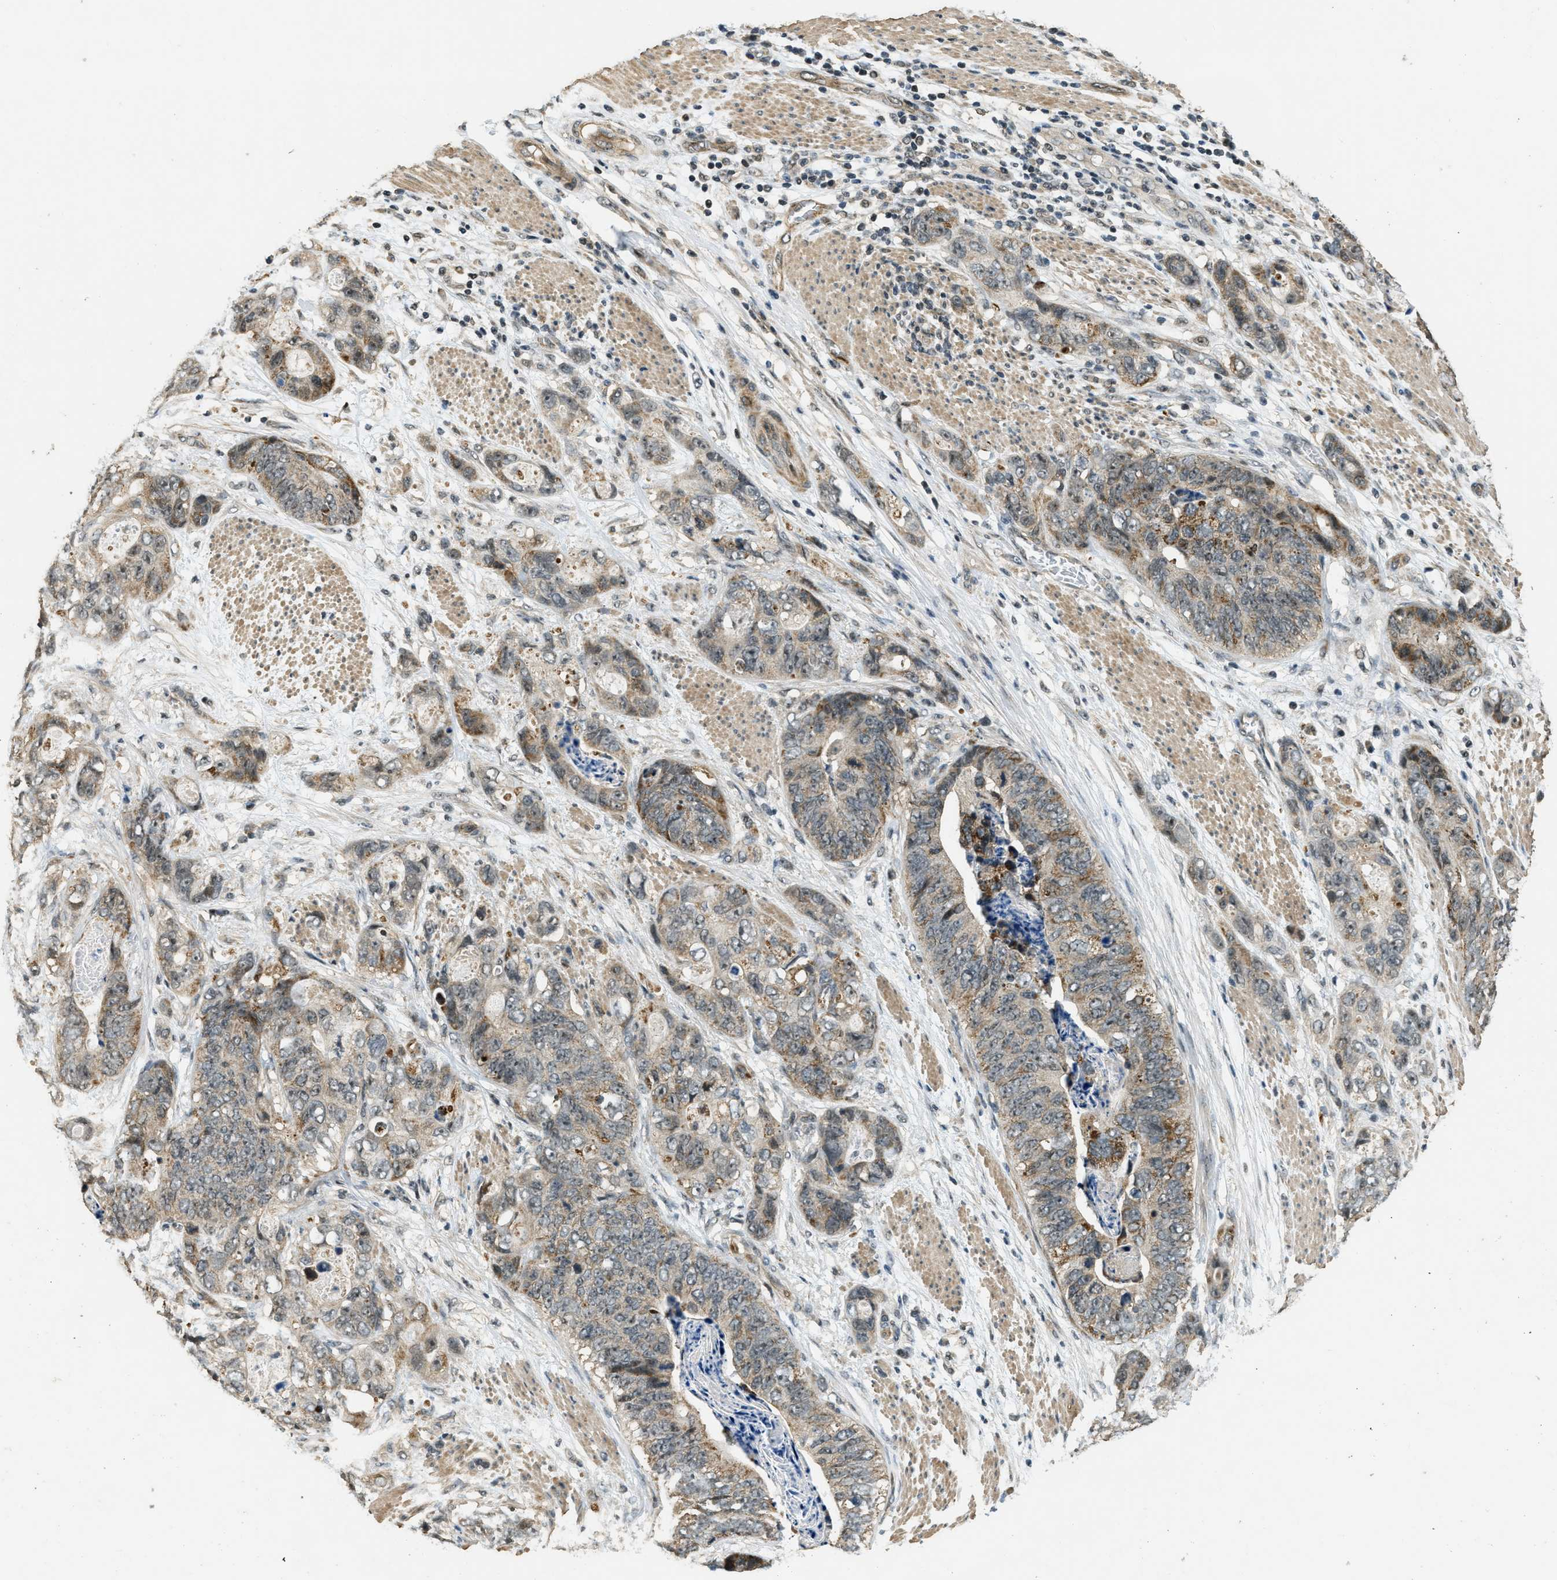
{"staining": {"intensity": "weak", "quantity": ">75%", "location": "cytoplasmic/membranous"}, "tissue": "stomach cancer", "cell_type": "Tumor cells", "image_type": "cancer", "snomed": [{"axis": "morphology", "description": "Adenocarcinoma, NOS"}, {"axis": "topography", "description": "Stomach"}], "caption": "A histopathology image of human stomach cancer (adenocarcinoma) stained for a protein demonstrates weak cytoplasmic/membranous brown staining in tumor cells.", "gene": "MED21", "patient": {"sex": "female", "age": 89}}